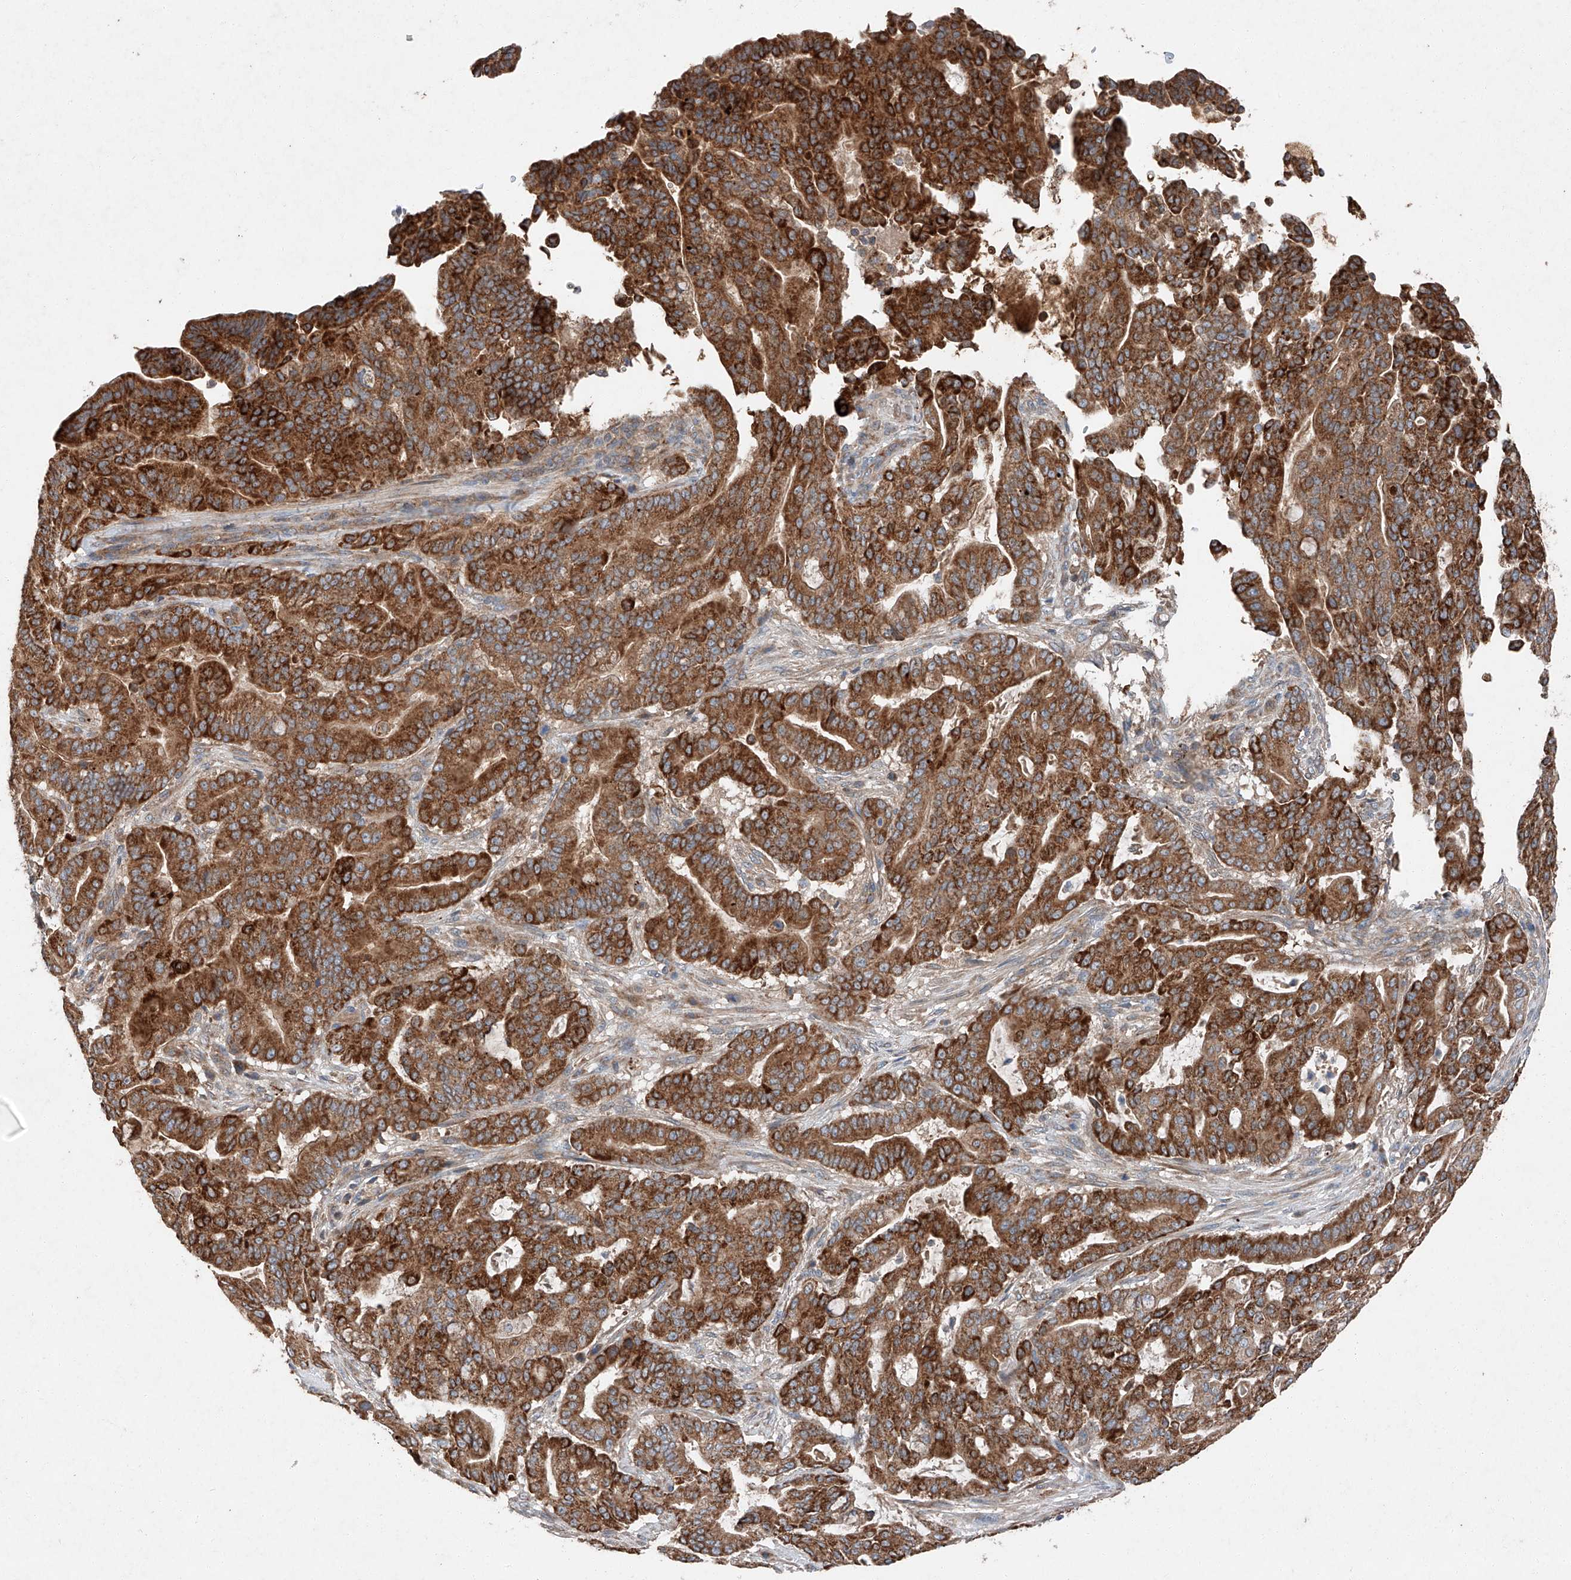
{"staining": {"intensity": "strong", "quantity": ">75%", "location": "cytoplasmic/membranous"}, "tissue": "pancreatic cancer", "cell_type": "Tumor cells", "image_type": "cancer", "snomed": [{"axis": "morphology", "description": "Adenocarcinoma, NOS"}, {"axis": "topography", "description": "Pancreas"}], "caption": "A brown stain shows strong cytoplasmic/membranous expression of a protein in pancreatic adenocarcinoma tumor cells.", "gene": "RUSC1", "patient": {"sex": "male", "age": 63}}